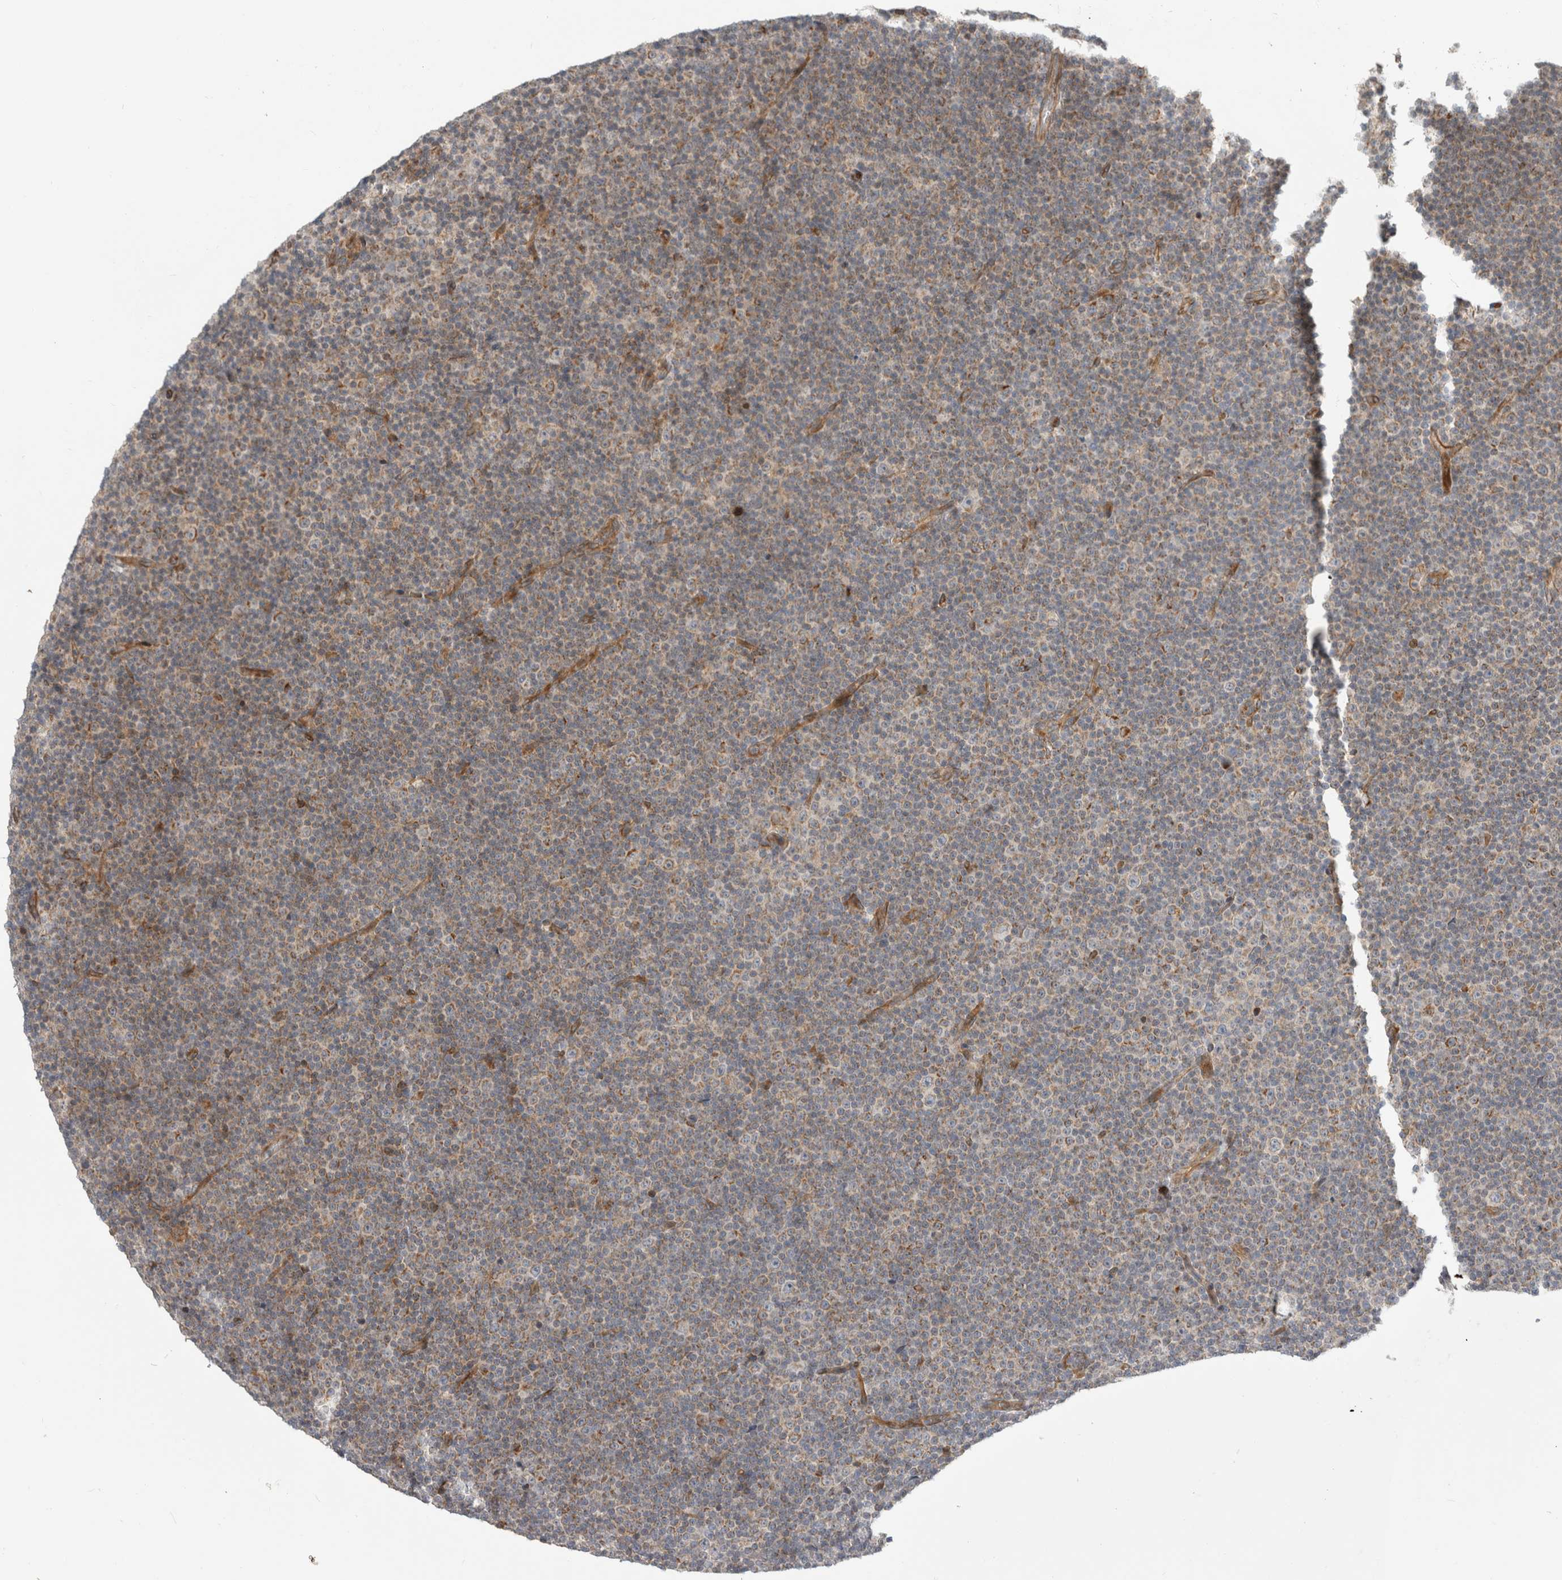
{"staining": {"intensity": "moderate", "quantity": "<25%", "location": "cytoplasmic/membranous"}, "tissue": "lymphoma", "cell_type": "Tumor cells", "image_type": "cancer", "snomed": [{"axis": "morphology", "description": "Malignant lymphoma, non-Hodgkin's type, Low grade"}, {"axis": "topography", "description": "Lymph node"}], "caption": "Brown immunohistochemical staining in human lymphoma shows moderate cytoplasmic/membranous positivity in approximately <25% of tumor cells.", "gene": "KPNA5", "patient": {"sex": "female", "age": 67}}